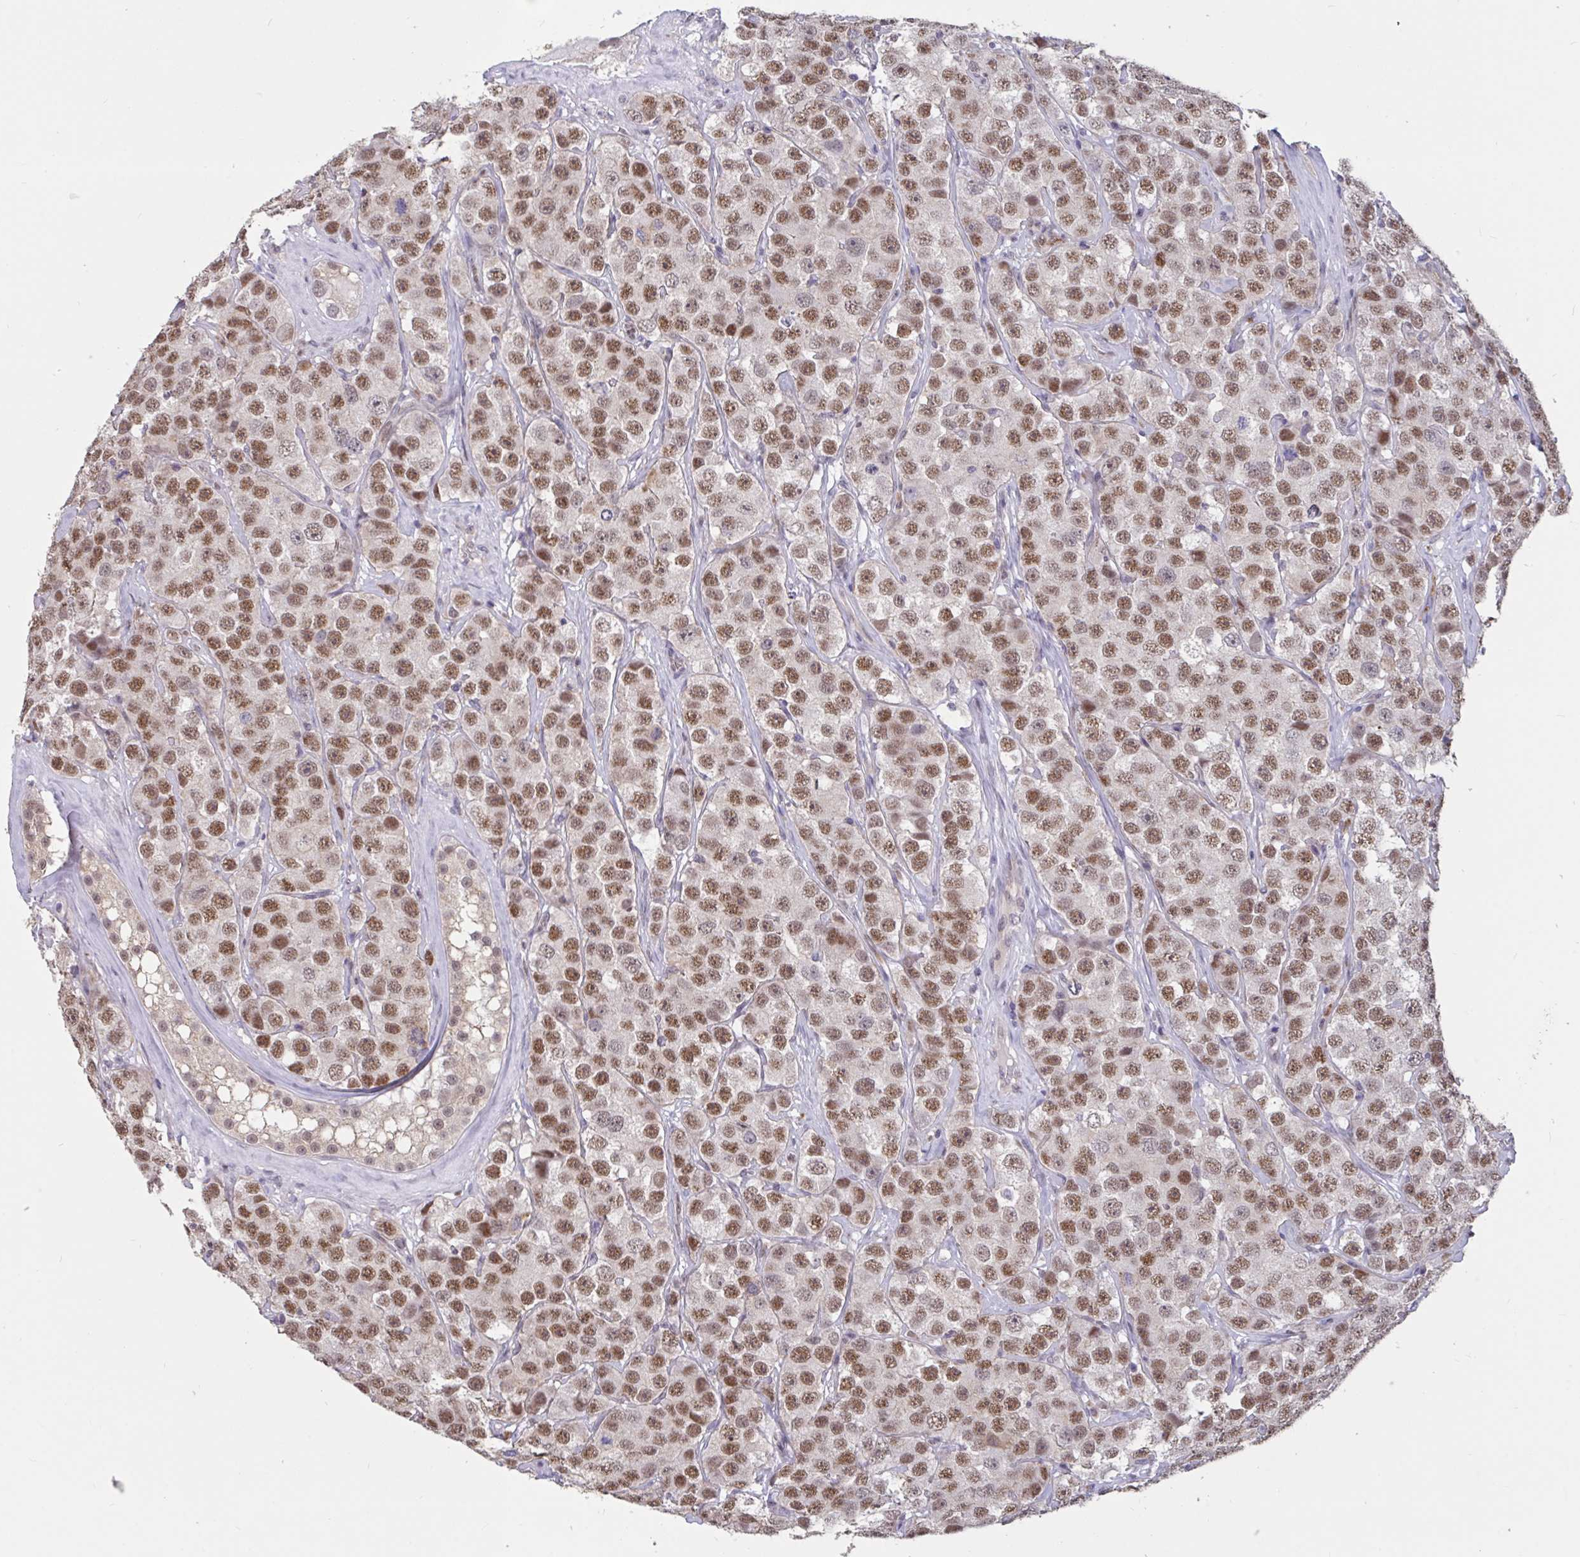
{"staining": {"intensity": "moderate", "quantity": ">75%", "location": "nuclear"}, "tissue": "testis cancer", "cell_type": "Tumor cells", "image_type": "cancer", "snomed": [{"axis": "morphology", "description": "Seminoma, NOS"}, {"axis": "topography", "description": "Testis"}], "caption": "This is an image of IHC staining of testis cancer (seminoma), which shows moderate positivity in the nuclear of tumor cells.", "gene": "DDX39A", "patient": {"sex": "male", "age": 28}}